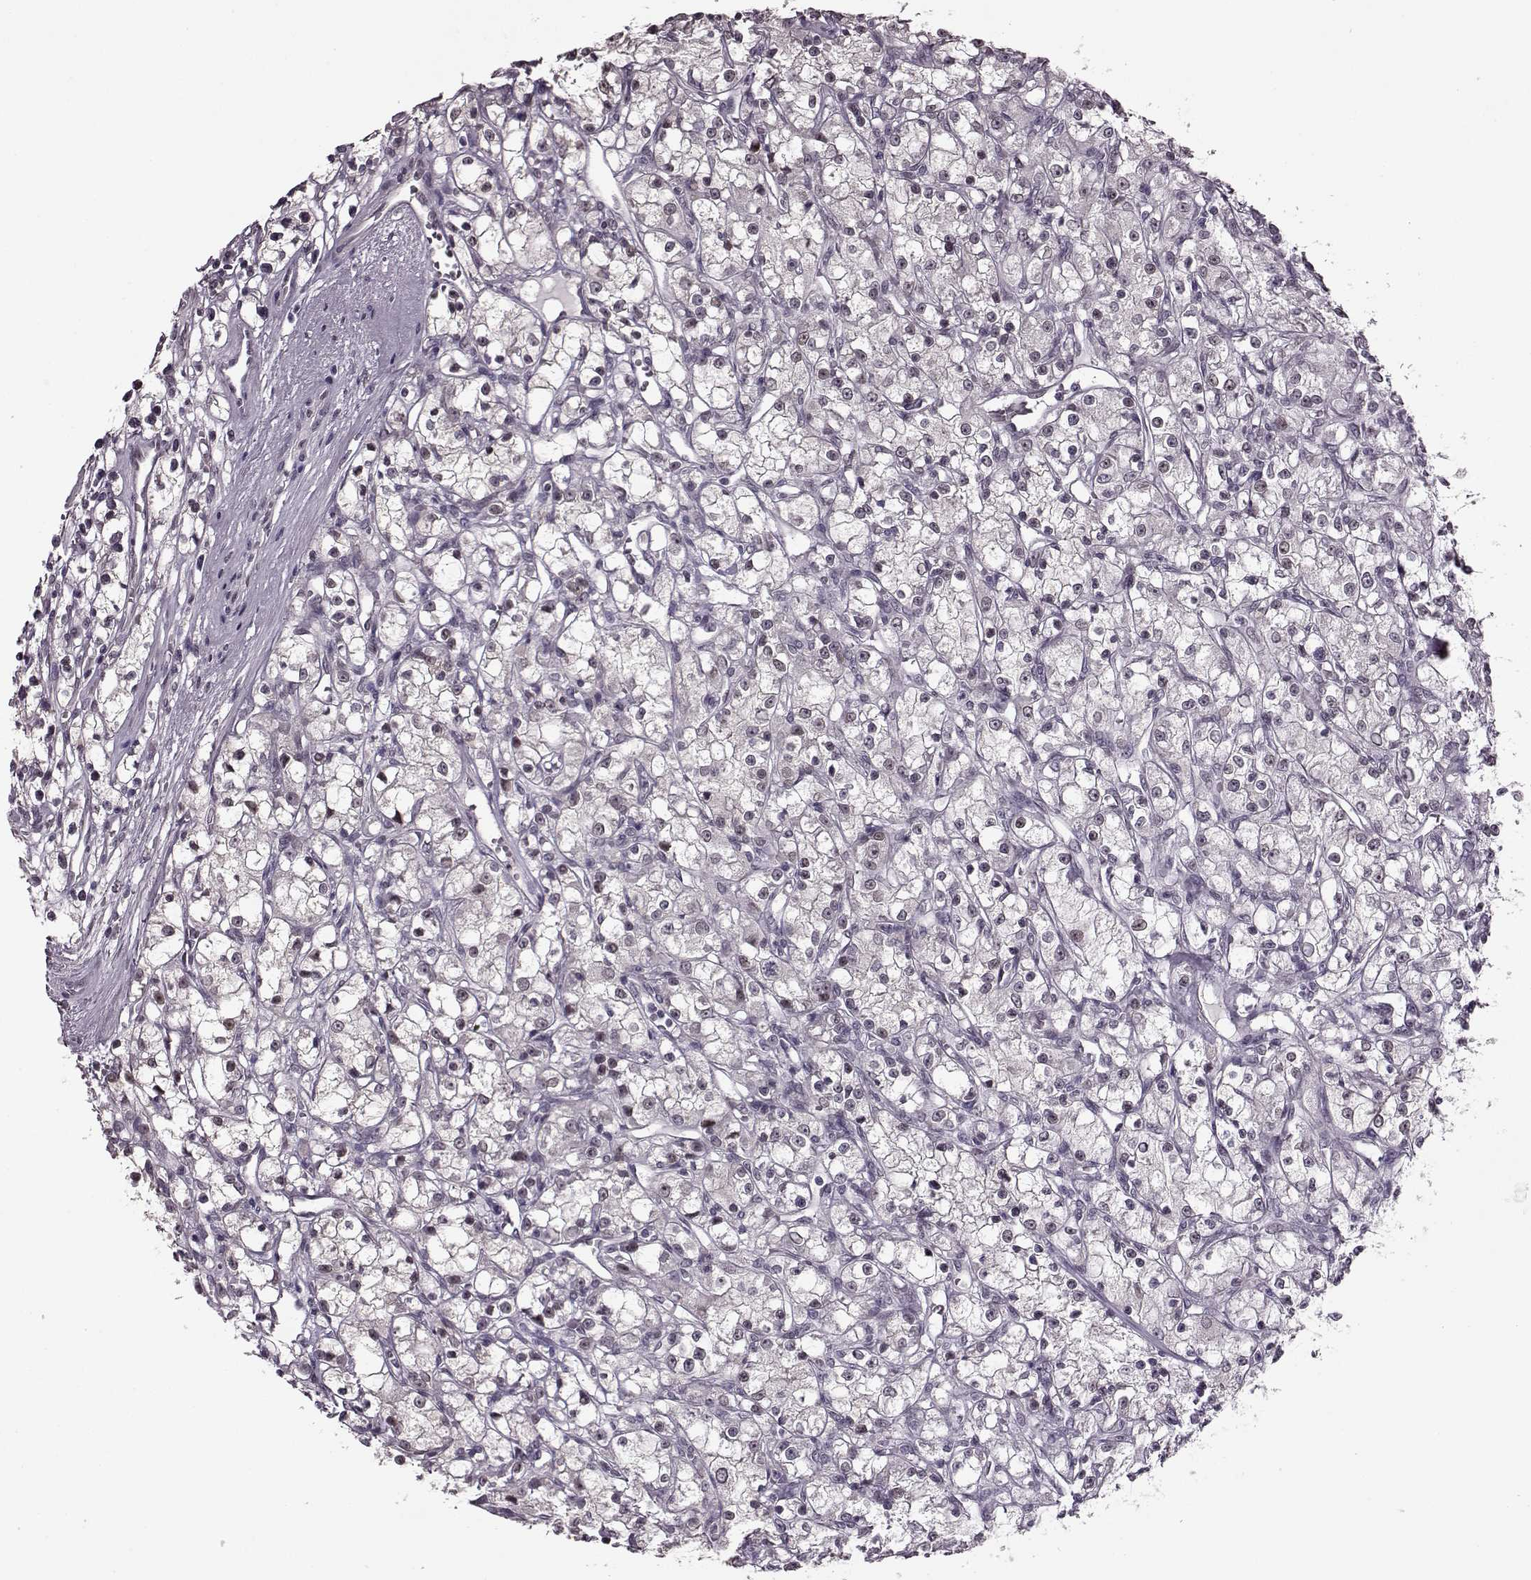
{"staining": {"intensity": "negative", "quantity": "none", "location": "none"}, "tissue": "renal cancer", "cell_type": "Tumor cells", "image_type": "cancer", "snomed": [{"axis": "morphology", "description": "Adenocarcinoma, NOS"}, {"axis": "topography", "description": "Kidney"}], "caption": "Tumor cells are negative for protein expression in human renal cancer (adenocarcinoma).", "gene": "STX1B", "patient": {"sex": "female", "age": 59}}